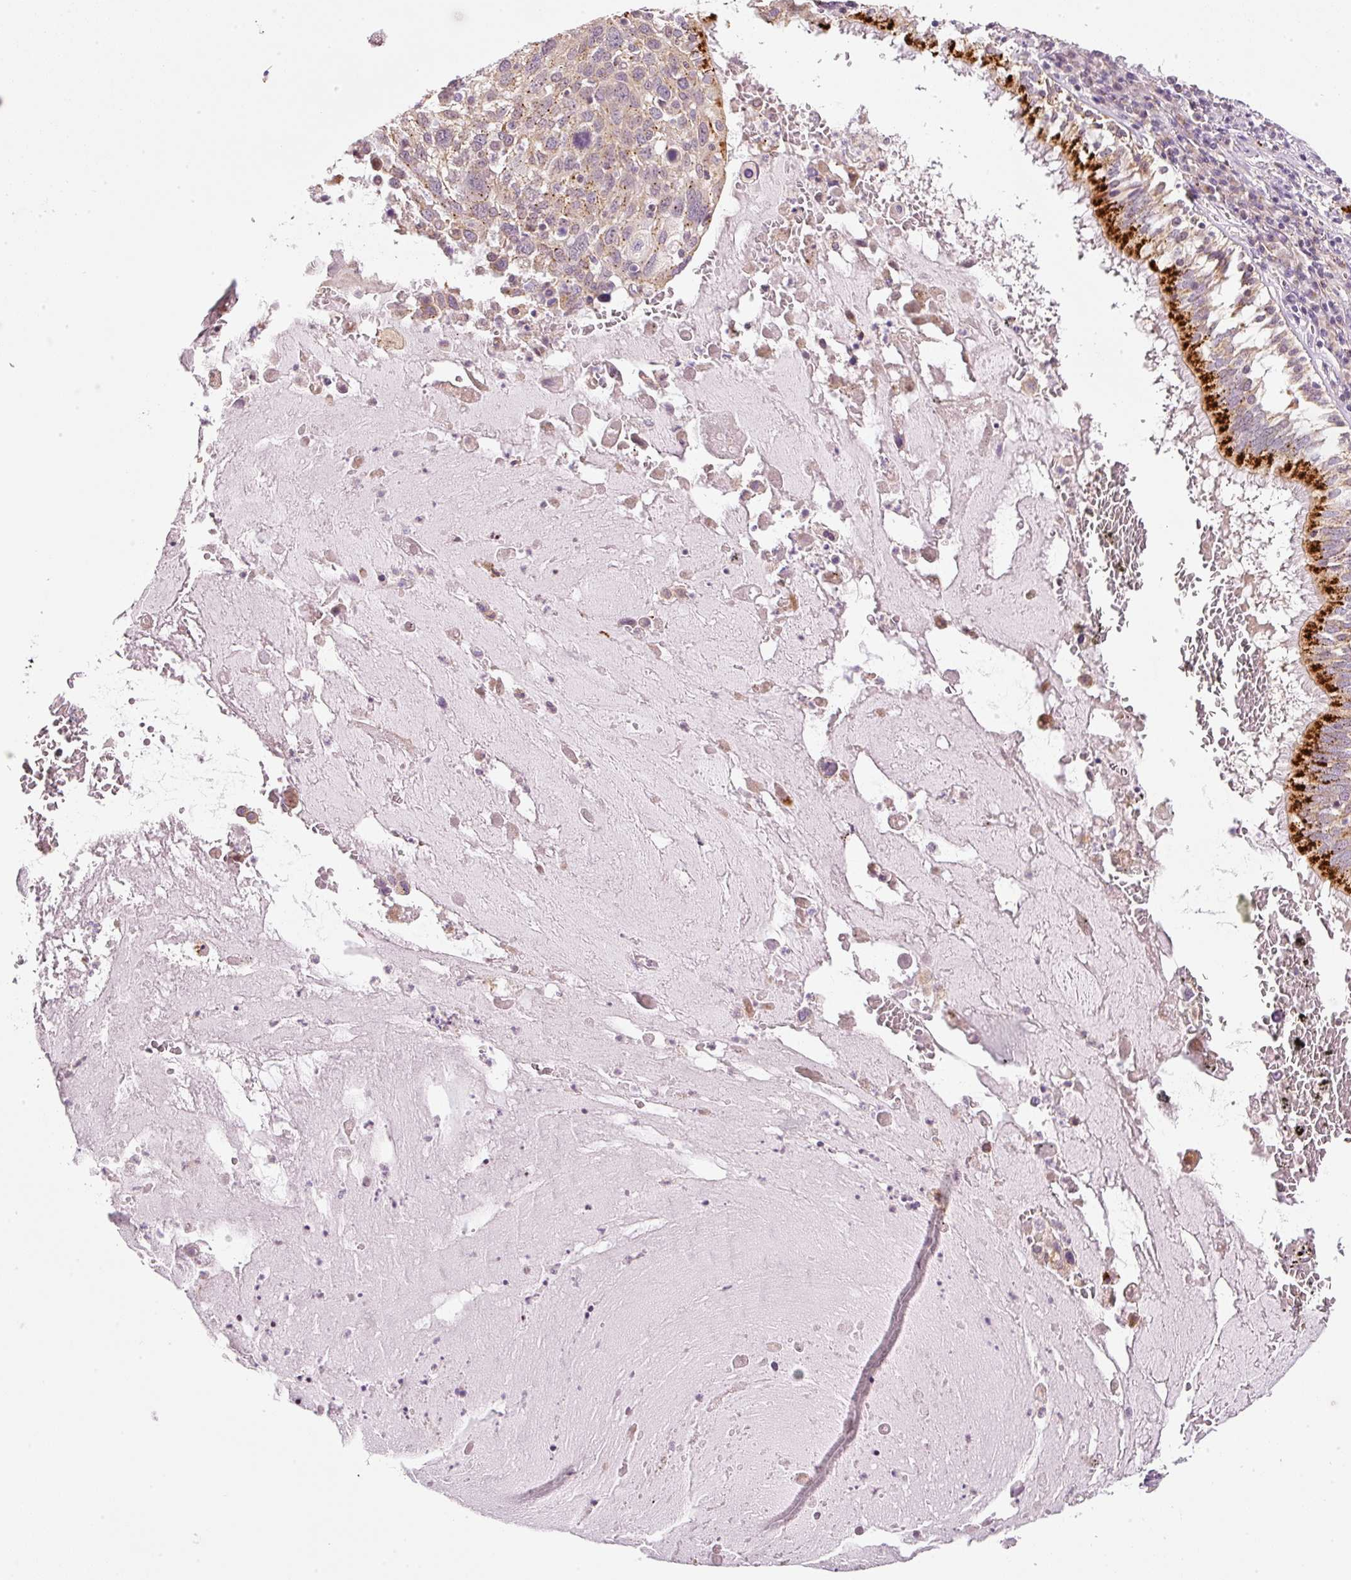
{"staining": {"intensity": "weak", "quantity": "25%-75%", "location": "cytoplasmic/membranous"}, "tissue": "lung cancer", "cell_type": "Tumor cells", "image_type": "cancer", "snomed": [{"axis": "morphology", "description": "Squamous cell carcinoma, NOS"}, {"axis": "topography", "description": "Lung"}], "caption": "The image reveals a brown stain indicating the presence of a protein in the cytoplasmic/membranous of tumor cells in lung squamous cell carcinoma. (DAB = brown stain, brightfield microscopy at high magnification).", "gene": "ZNF639", "patient": {"sex": "male", "age": 65}}